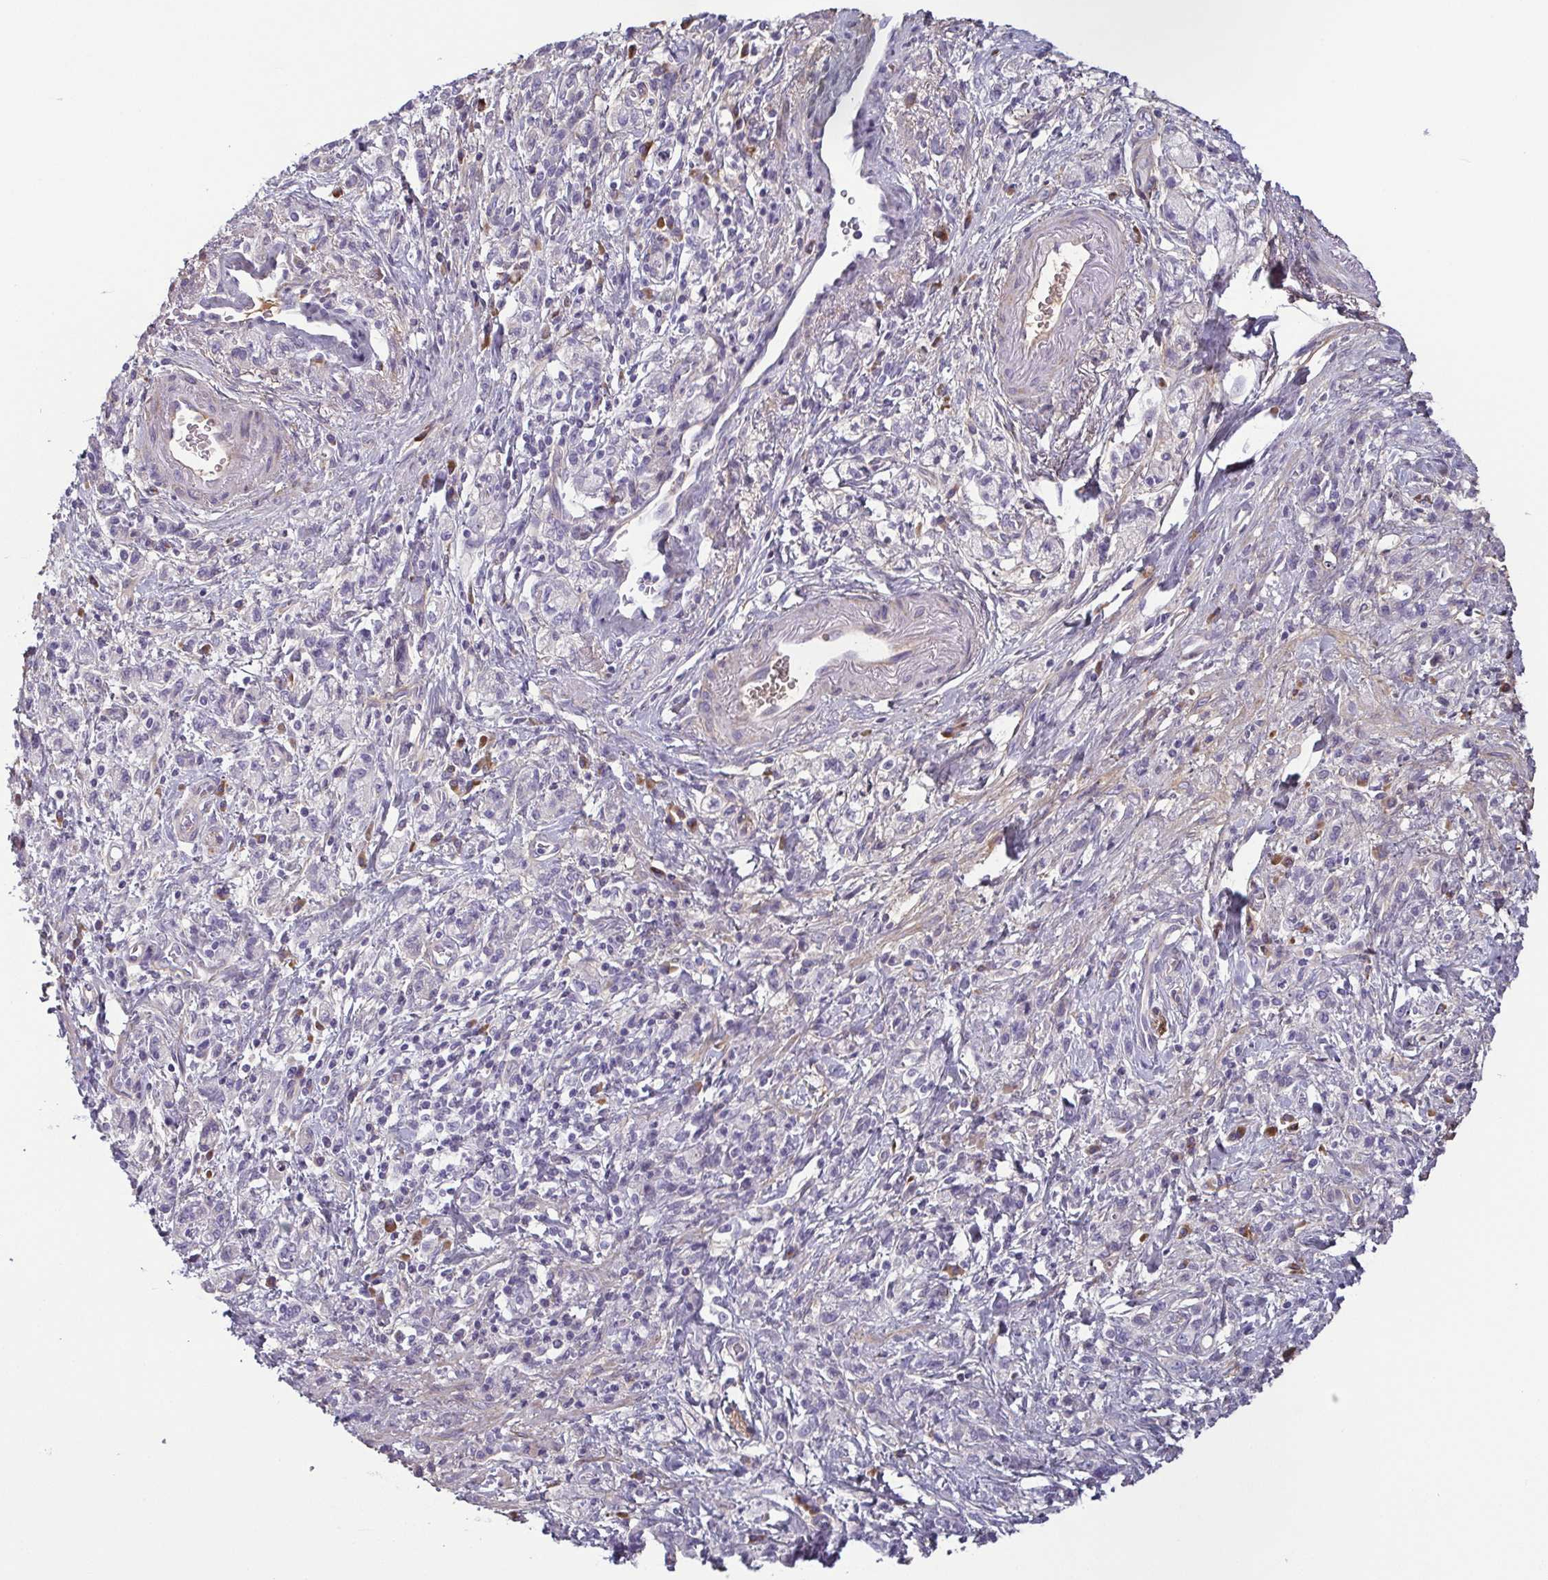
{"staining": {"intensity": "negative", "quantity": "none", "location": "none"}, "tissue": "stomach cancer", "cell_type": "Tumor cells", "image_type": "cancer", "snomed": [{"axis": "morphology", "description": "Adenocarcinoma, NOS"}, {"axis": "topography", "description": "Stomach"}], "caption": "An image of stomach adenocarcinoma stained for a protein reveals no brown staining in tumor cells. (DAB (3,3'-diaminobenzidine) immunohistochemistry (IHC), high magnification).", "gene": "ECM1", "patient": {"sex": "male", "age": 77}}